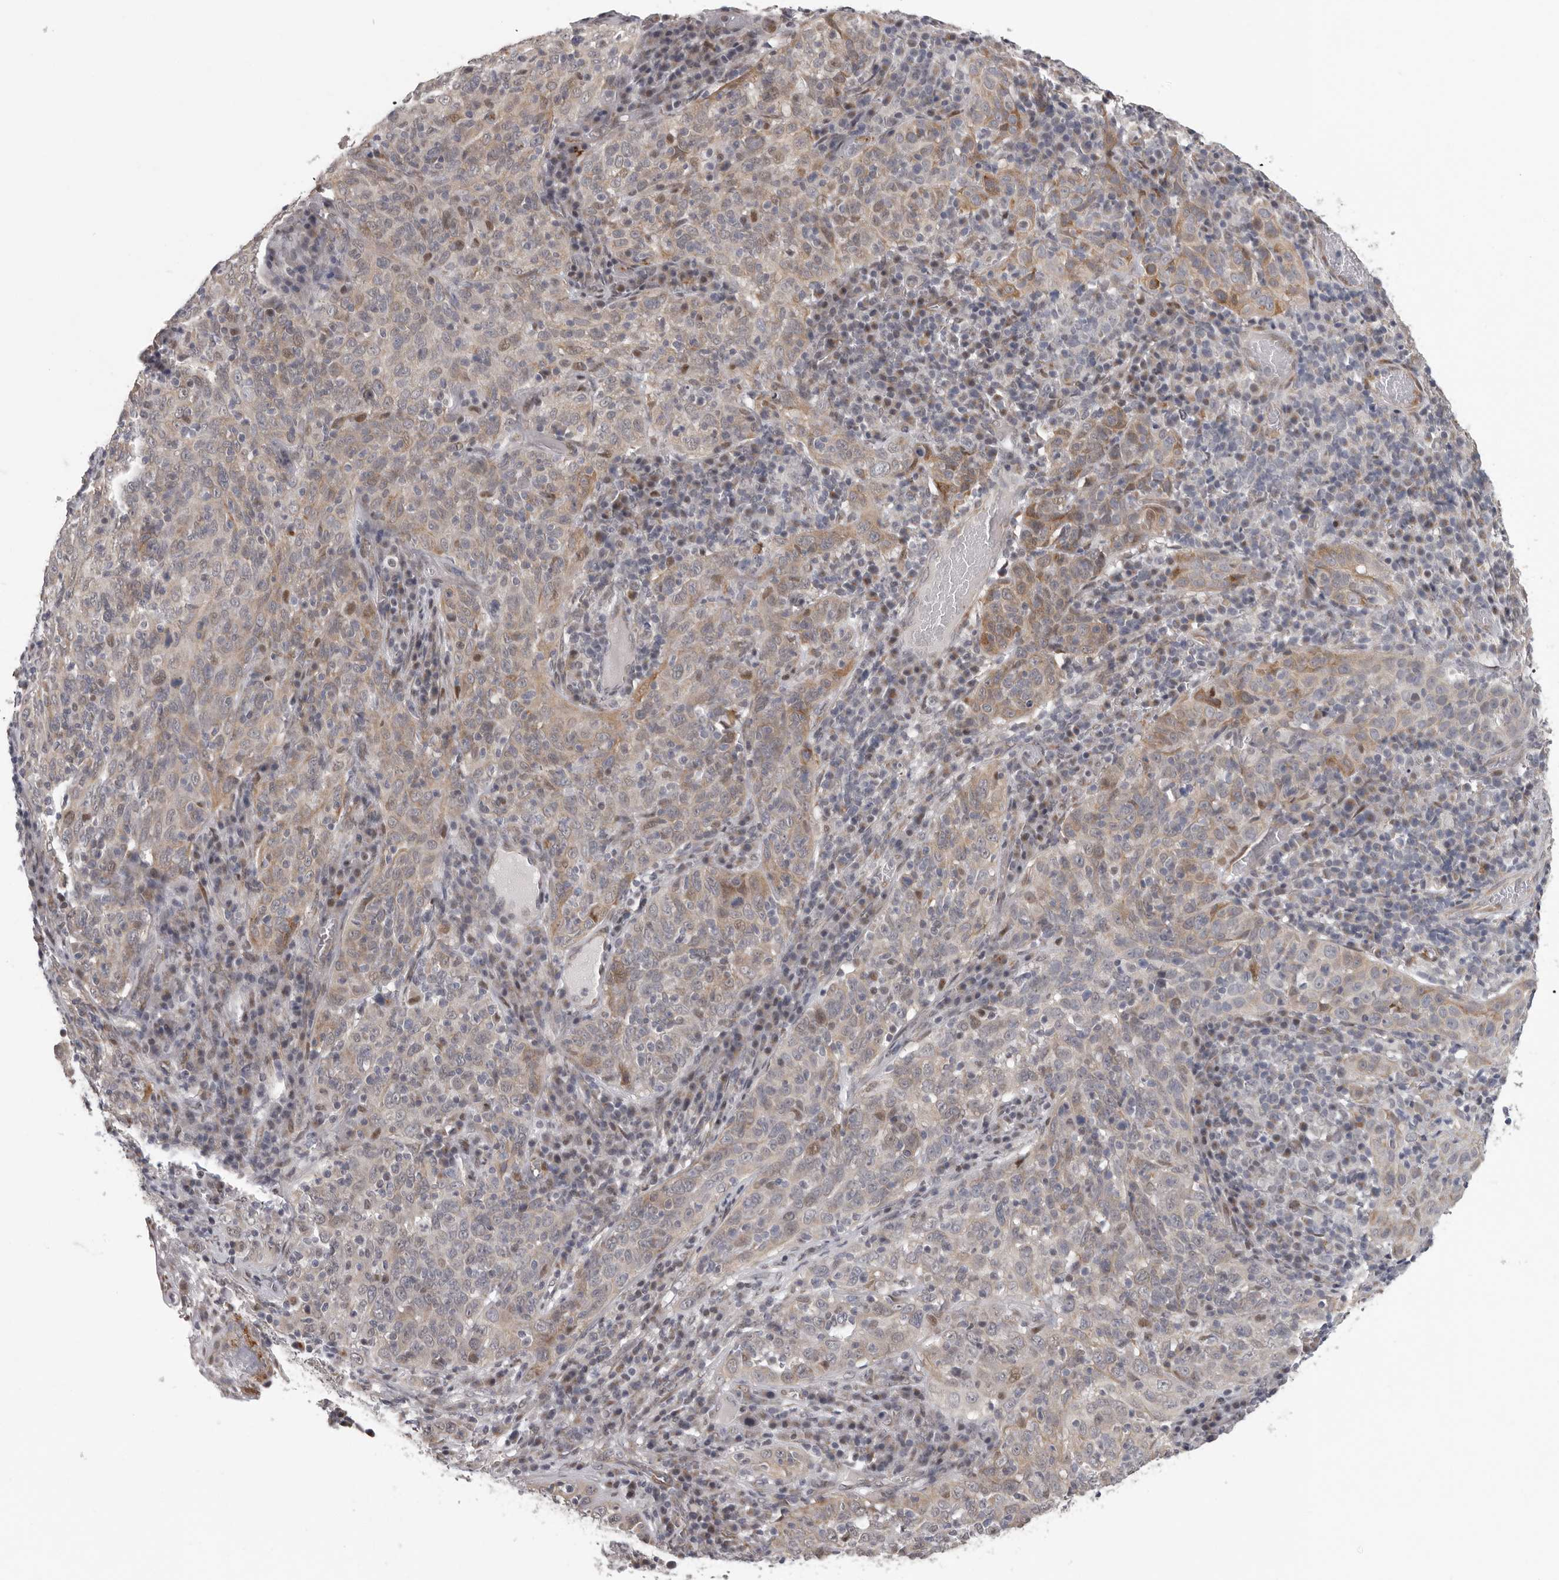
{"staining": {"intensity": "weak", "quantity": "25%-75%", "location": "cytoplasmic/membranous"}, "tissue": "cervical cancer", "cell_type": "Tumor cells", "image_type": "cancer", "snomed": [{"axis": "morphology", "description": "Squamous cell carcinoma, NOS"}, {"axis": "topography", "description": "Cervix"}], "caption": "IHC (DAB) staining of human squamous cell carcinoma (cervical) displays weak cytoplasmic/membranous protein positivity in about 25%-75% of tumor cells. The staining was performed using DAB to visualize the protein expression in brown, while the nuclei were stained in blue with hematoxylin (Magnification: 20x).", "gene": "RALGPS2", "patient": {"sex": "female", "age": 46}}